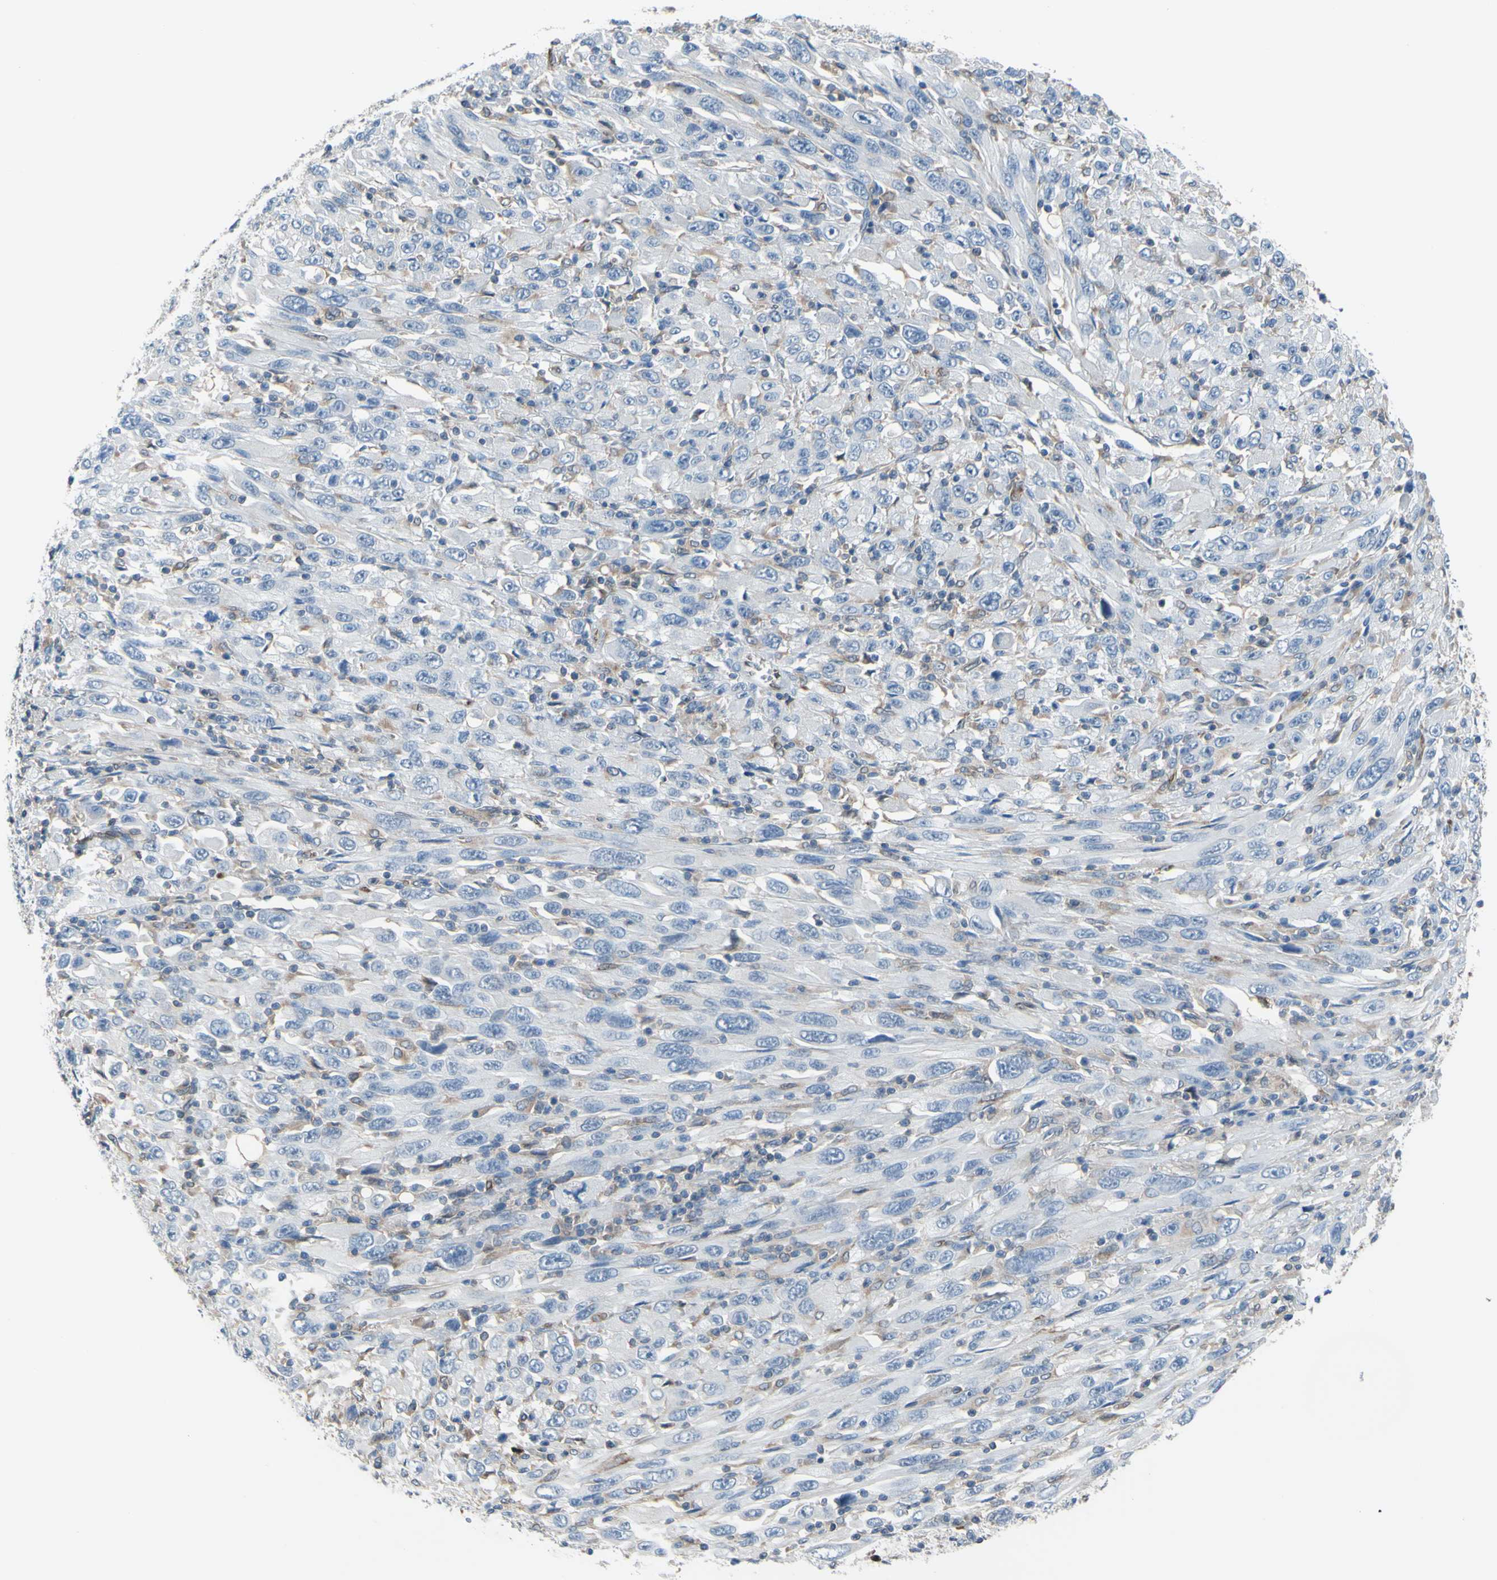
{"staining": {"intensity": "negative", "quantity": "none", "location": "none"}, "tissue": "melanoma", "cell_type": "Tumor cells", "image_type": "cancer", "snomed": [{"axis": "morphology", "description": "Malignant melanoma, Metastatic site"}, {"axis": "topography", "description": "Skin"}], "caption": "Photomicrograph shows no protein positivity in tumor cells of melanoma tissue.", "gene": "MGST2", "patient": {"sex": "female", "age": 56}}